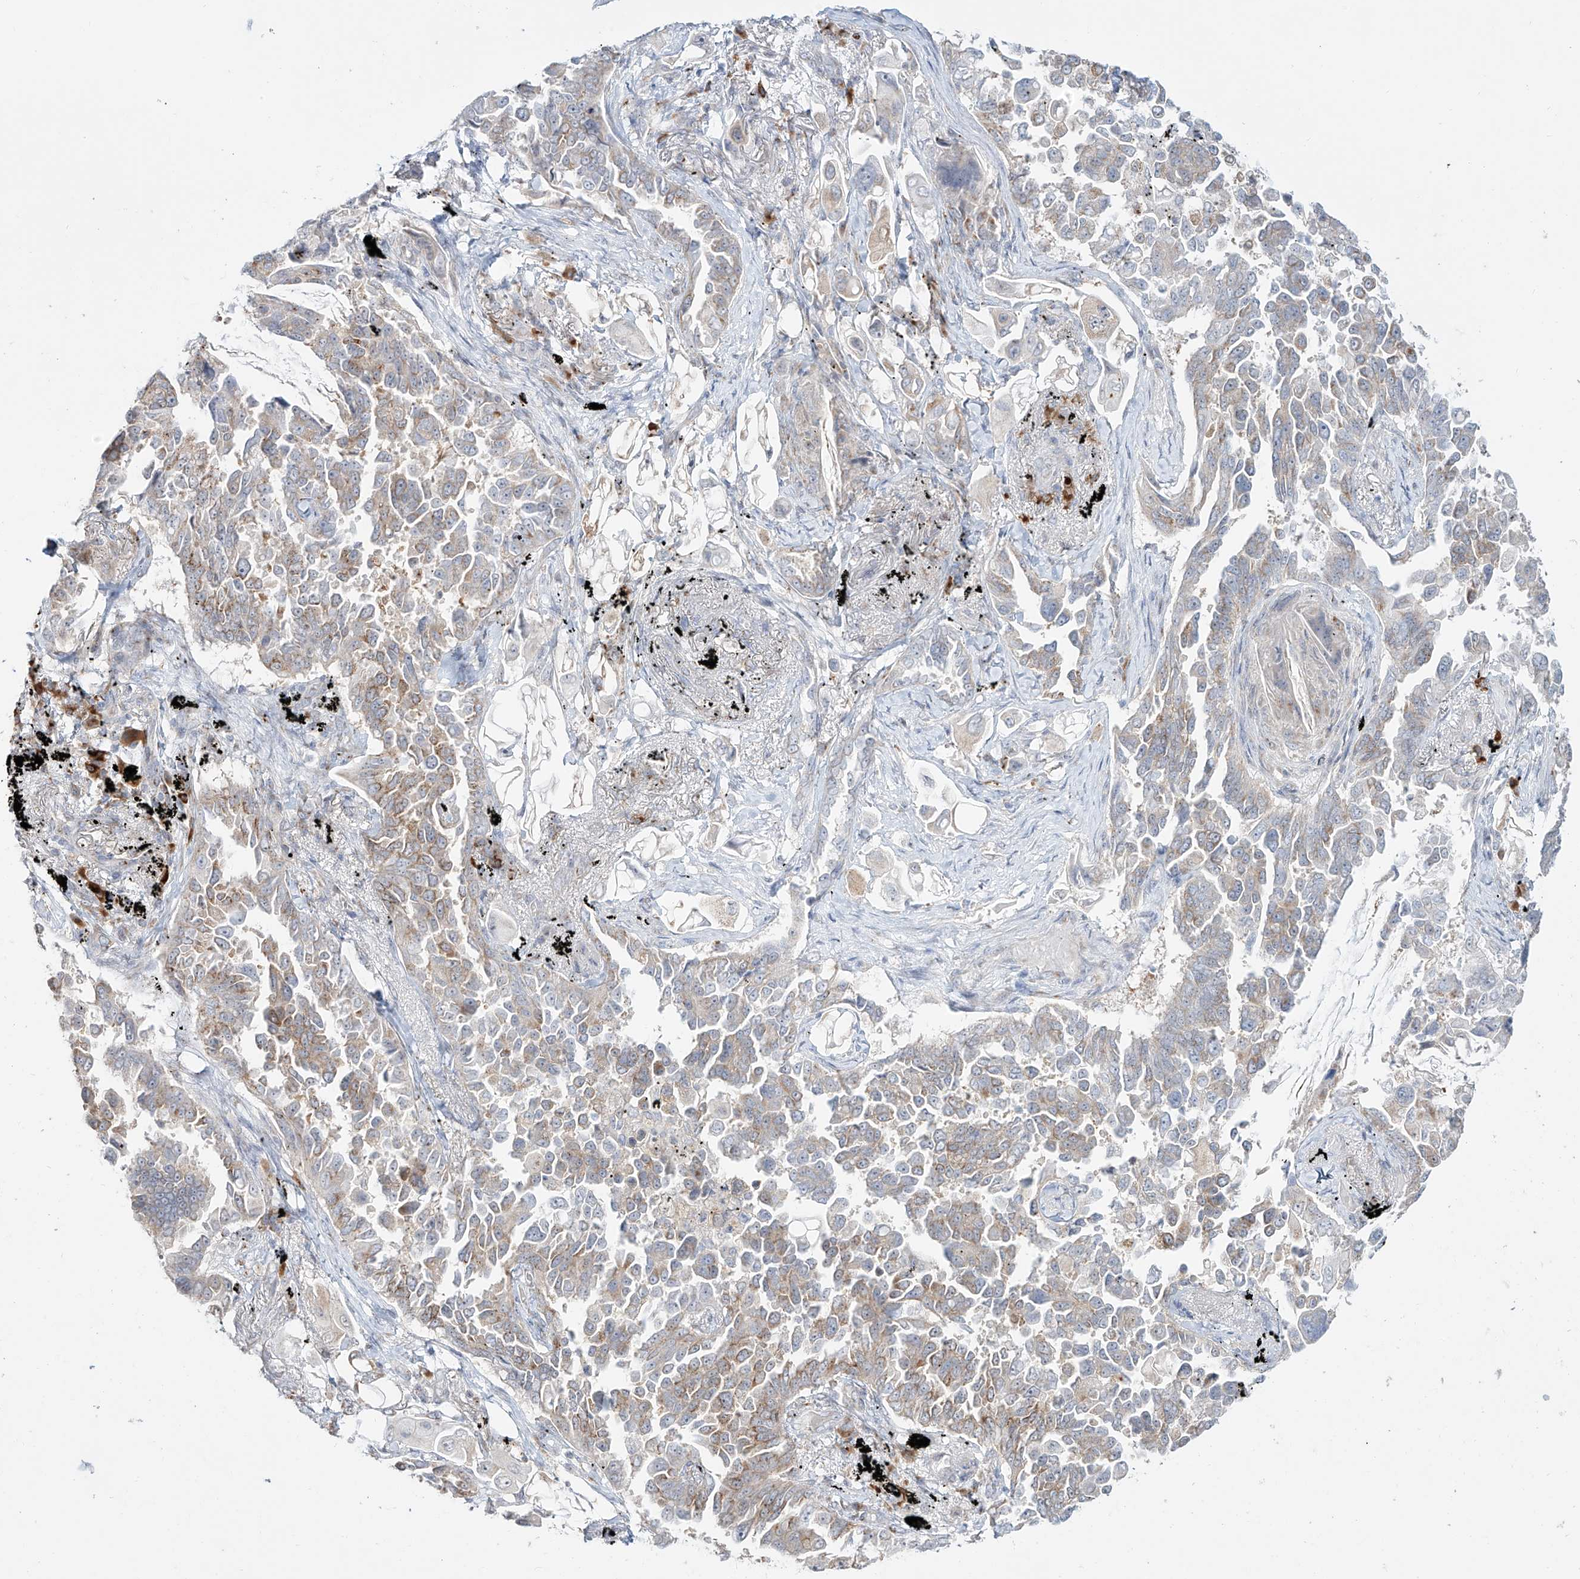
{"staining": {"intensity": "weak", "quantity": "25%-75%", "location": "cytoplasmic/membranous"}, "tissue": "lung cancer", "cell_type": "Tumor cells", "image_type": "cancer", "snomed": [{"axis": "morphology", "description": "Adenocarcinoma, NOS"}, {"axis": "topography", "description": "Lung"}], "caption": "Lung adenocarcinoma stained for a protein displays weak cytoplasmic/membranous positivity in tumor cells.", "gene": "BSDC1", "patient": {"sex": "female", "age": 67}}